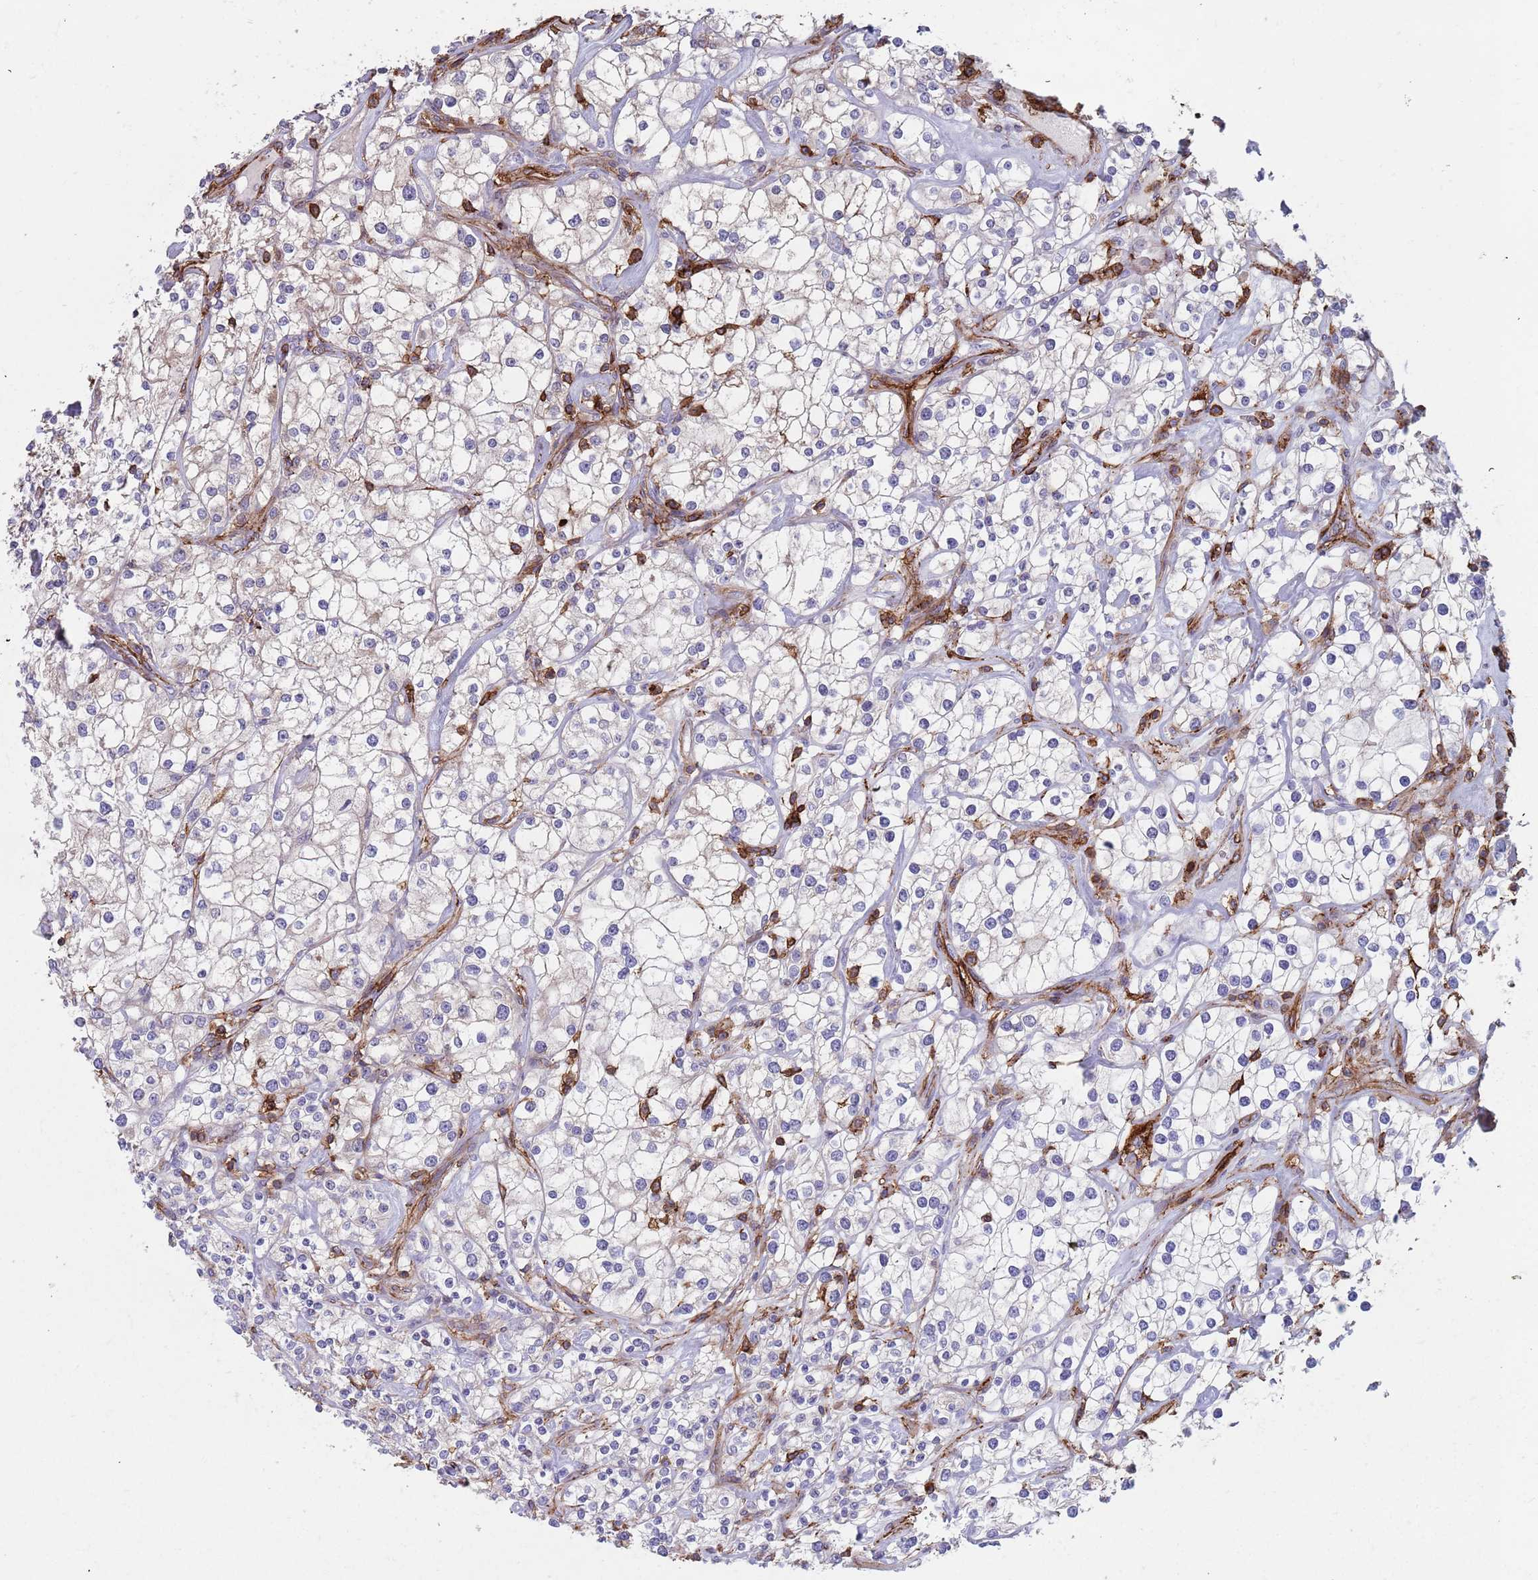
{"staining": {"intensity": "negative", "quantity": "none", "location": "none"}, "tissue": "renal cancer", "cell_type": "Tumor cells", "image_type": "cancer", "snomed": [{"axis": "morphology", "description": "Adenocarcinoma, NOS"}, {"axis": "topography", "description": "Kidney"}], "caption": "Protein analysis of adenocarcinoma (renal) shows no significant positivity in tumor cells.", "gene": "RNF144A", "patient": {"sex": "male", "age": 77}}